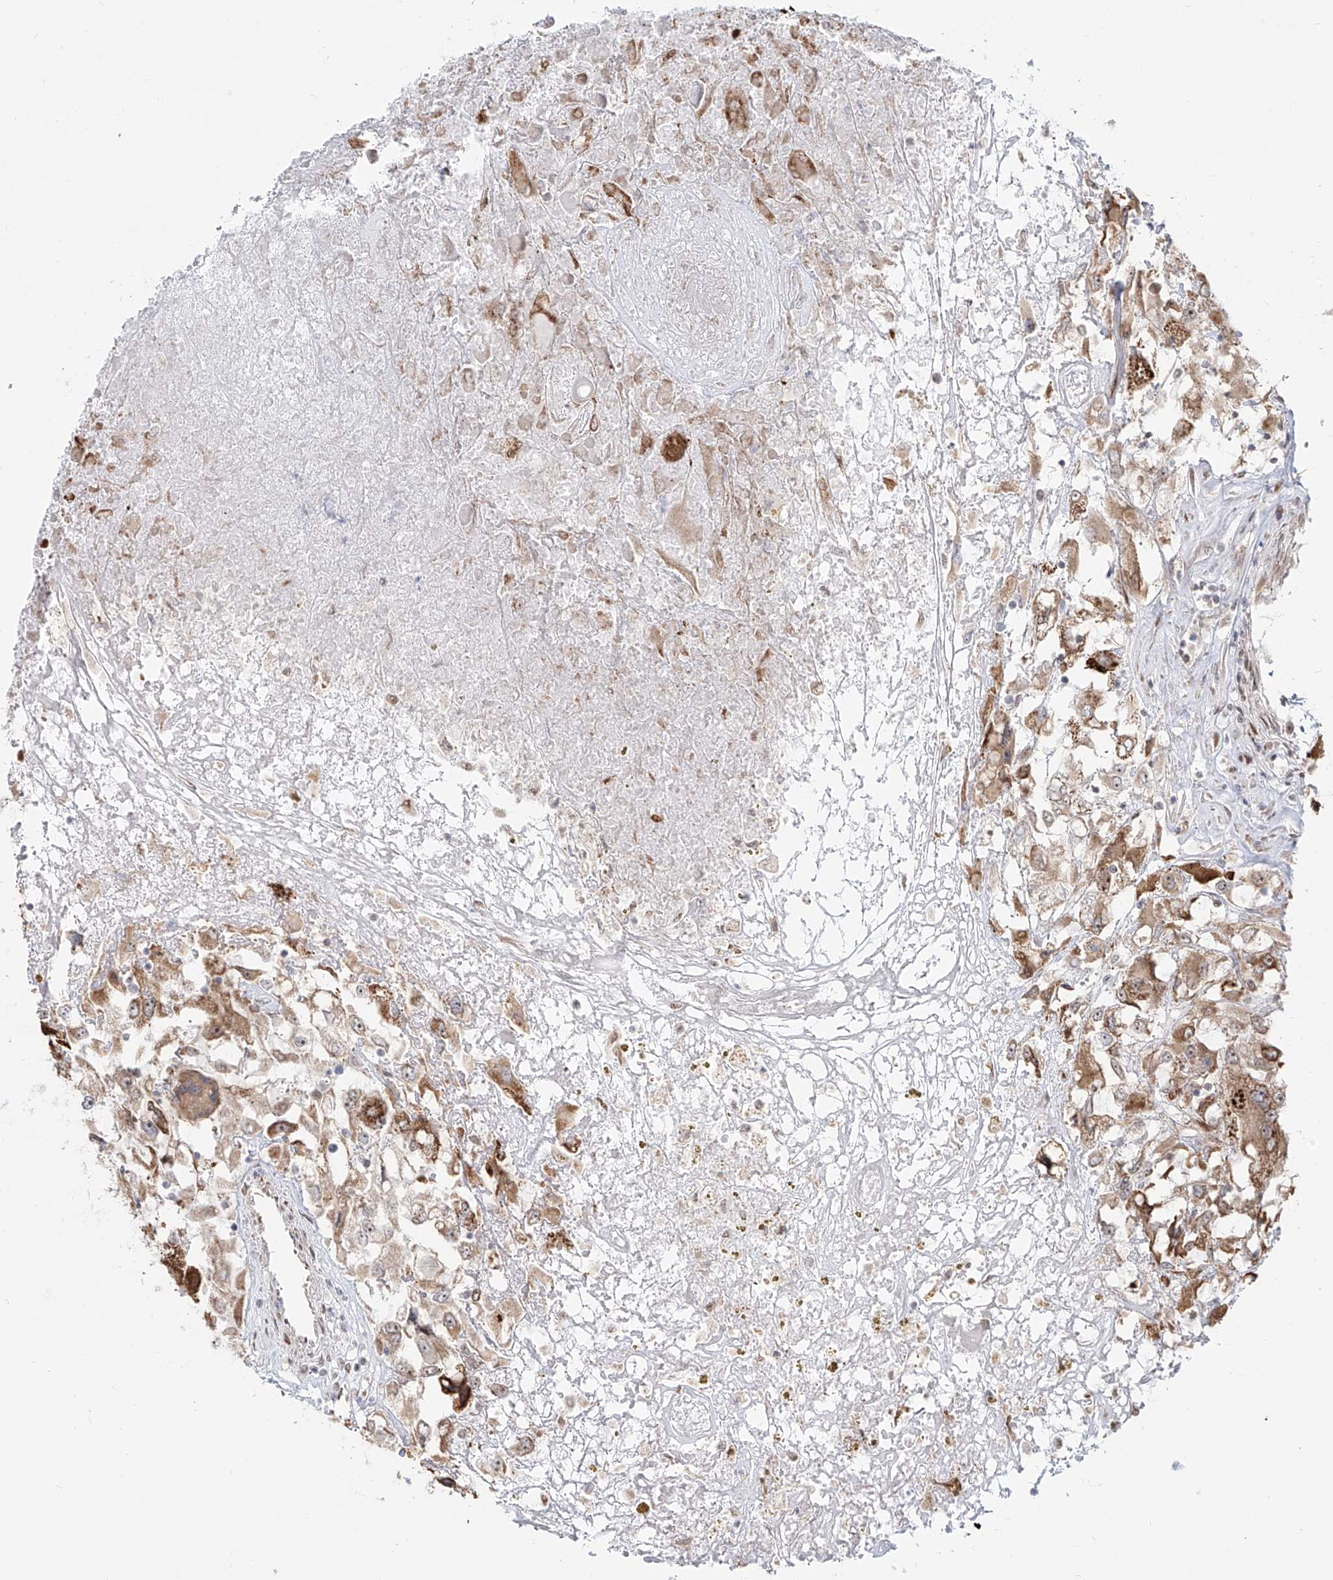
{"staining": {"intensity": "moderate", "quantity": ">75%", "location": "cytoplasmic/membranous,nuclear"}, "tissue": "renal cancer", "cell_type": "Tumor cells", "image_type": "cancer", "snomed": [{"axis": "morphology", "description": "Adenocarcinoma, NOS"}, {"axis": "topography", "description": "Kidney"}], "caption": "Immunohistochemical staining of renal cancer displays moderate cytoplasmic/membranous and nuclear protein staining in approximately >75% of tumor cells.", "gene": "ZNF710", "patient": {"sex": "female", "age": 52}}